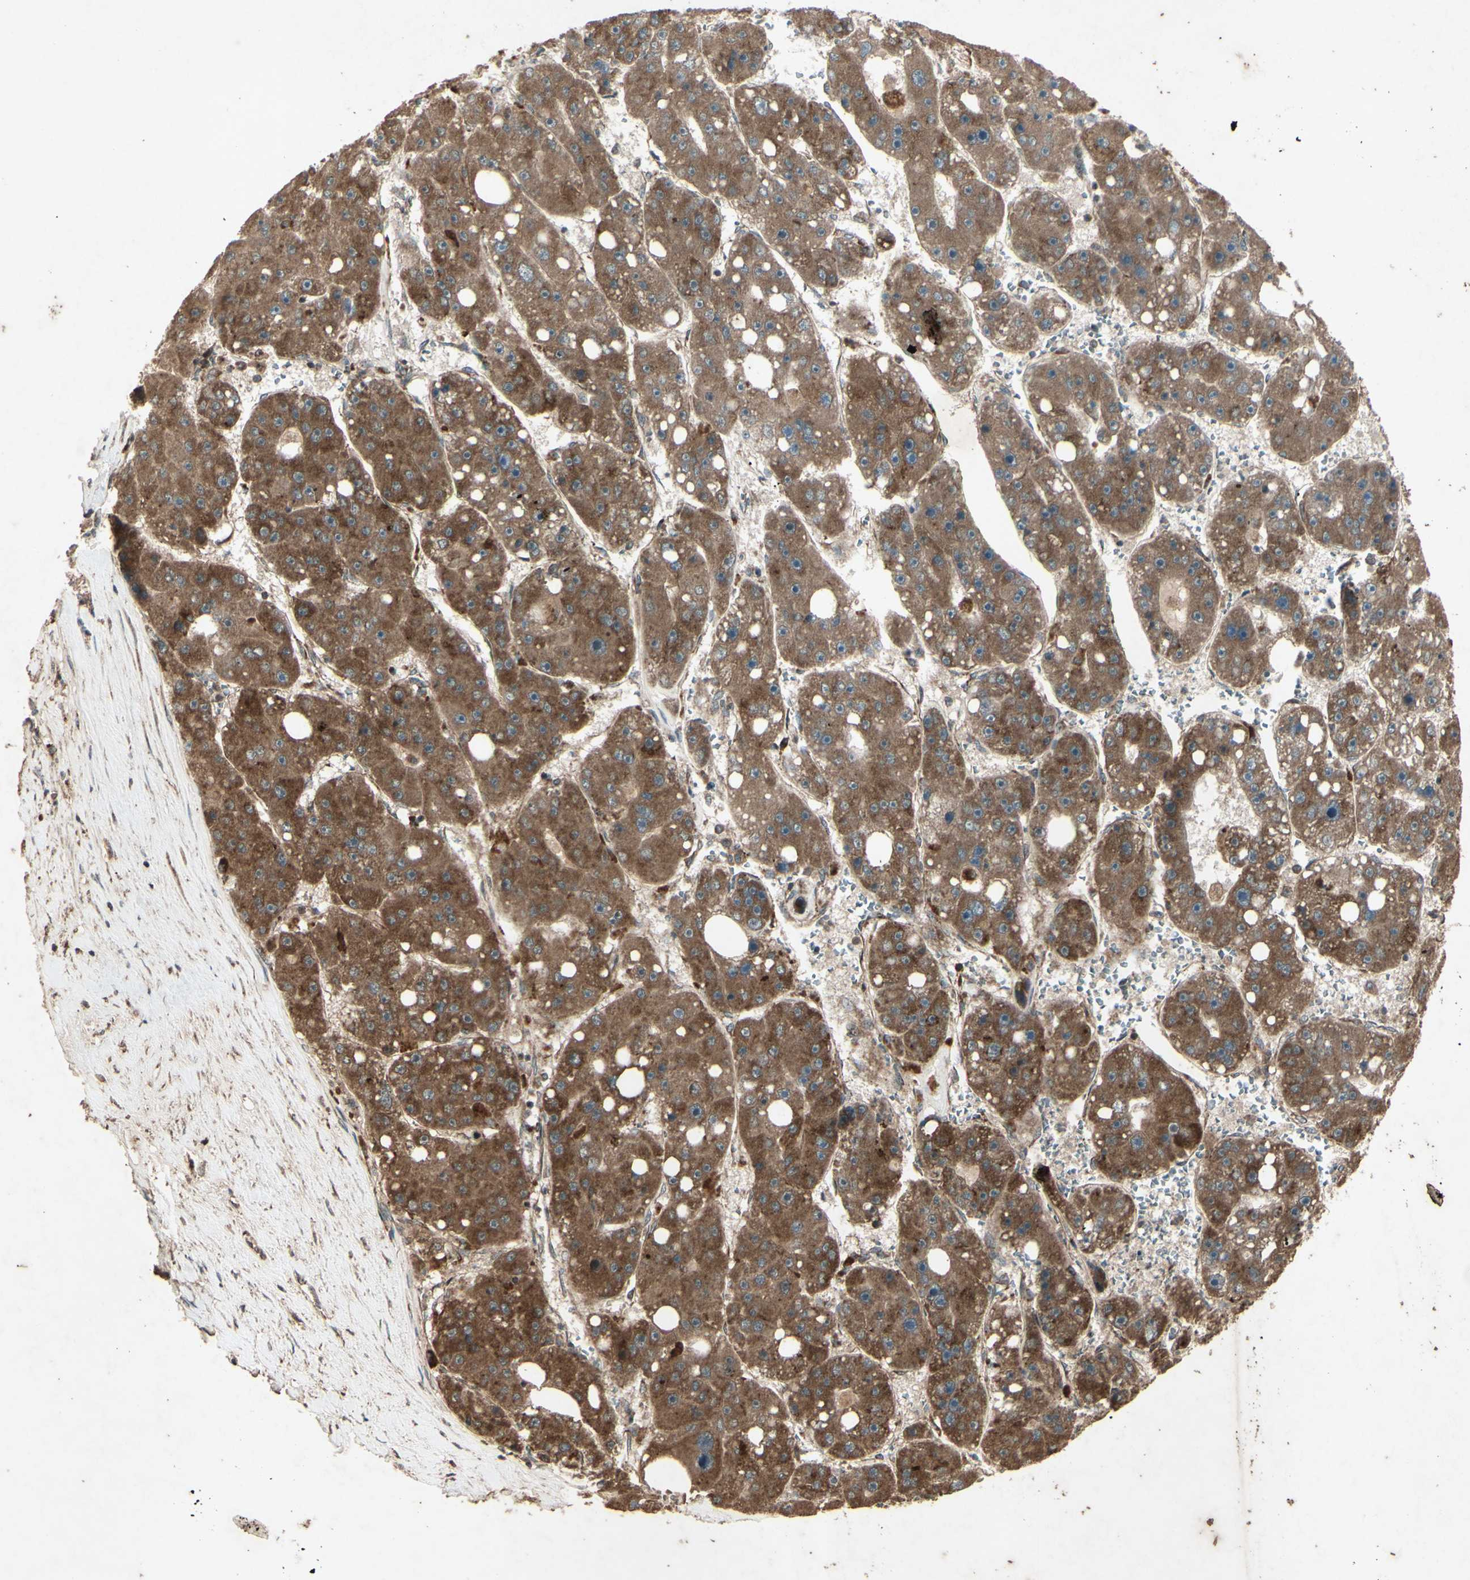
{"staining": {"intensity": "moderate", "quantity": ">75%", "location": "cytoplasmic/membranous"}, "tissue": "liver cancer", "cell_type": "Tumor cells", "image_type": "cancer", "snomed": [{"axis": "morphology", "description": "Carcinoma, Hepatocellular, NOS"}, {"axis": "topography", "description": "Liver"}], "caption": "Tumor cells exhibit medium levels of moderate cytoplasmic/membranous positivity in about >75% of cells in liver cancer (hepatocellular carcinoma).", "gene": "AP1G1", "patient": {"sex": "female", "age": 61}}